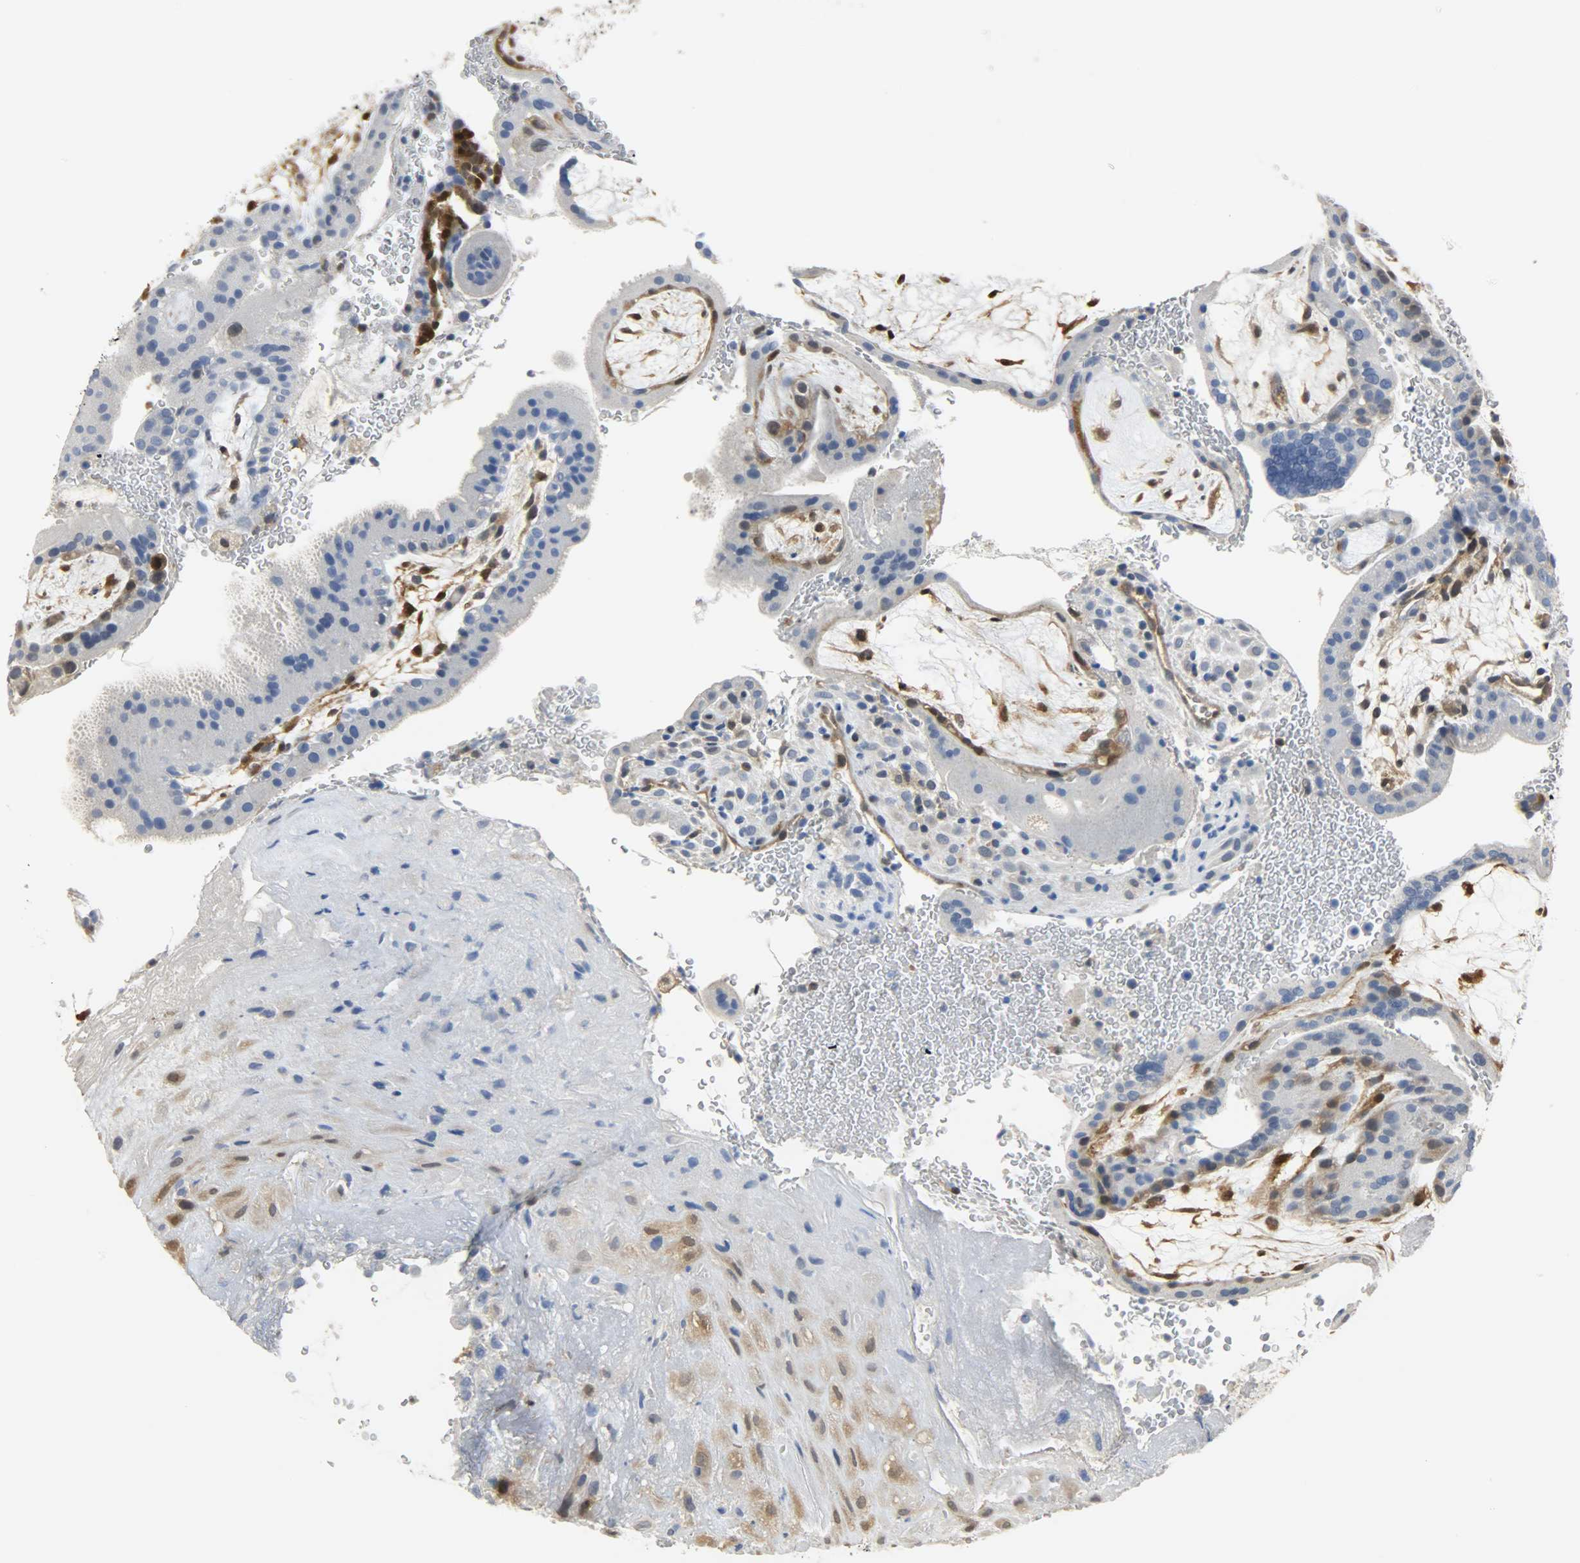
{"staining": {"intensity": "moderate", "quantity": "25%-75%", "location": "cytoplasmic/membranous,nuclear"}, "tissue": "placenta", "cell_type": "Decidual cells", "image_type": "normal", "snomed": [{"axis": "morphology", "description": "Normal tissue, NOS"}, {"axis": "topography", "description": "Placenta"}], "caption": "This histopathology image shows normal placenta stained with immunohistochemistry (IHC) to label a protein in brown. The cytoplasmic/membranous,nuclear of decidual cells show moderate positivity for the protein. Nuclei are counter-stained blue.", "gene": "EIF4EBP1", "patient": {"sex": "female", "age": 19}}